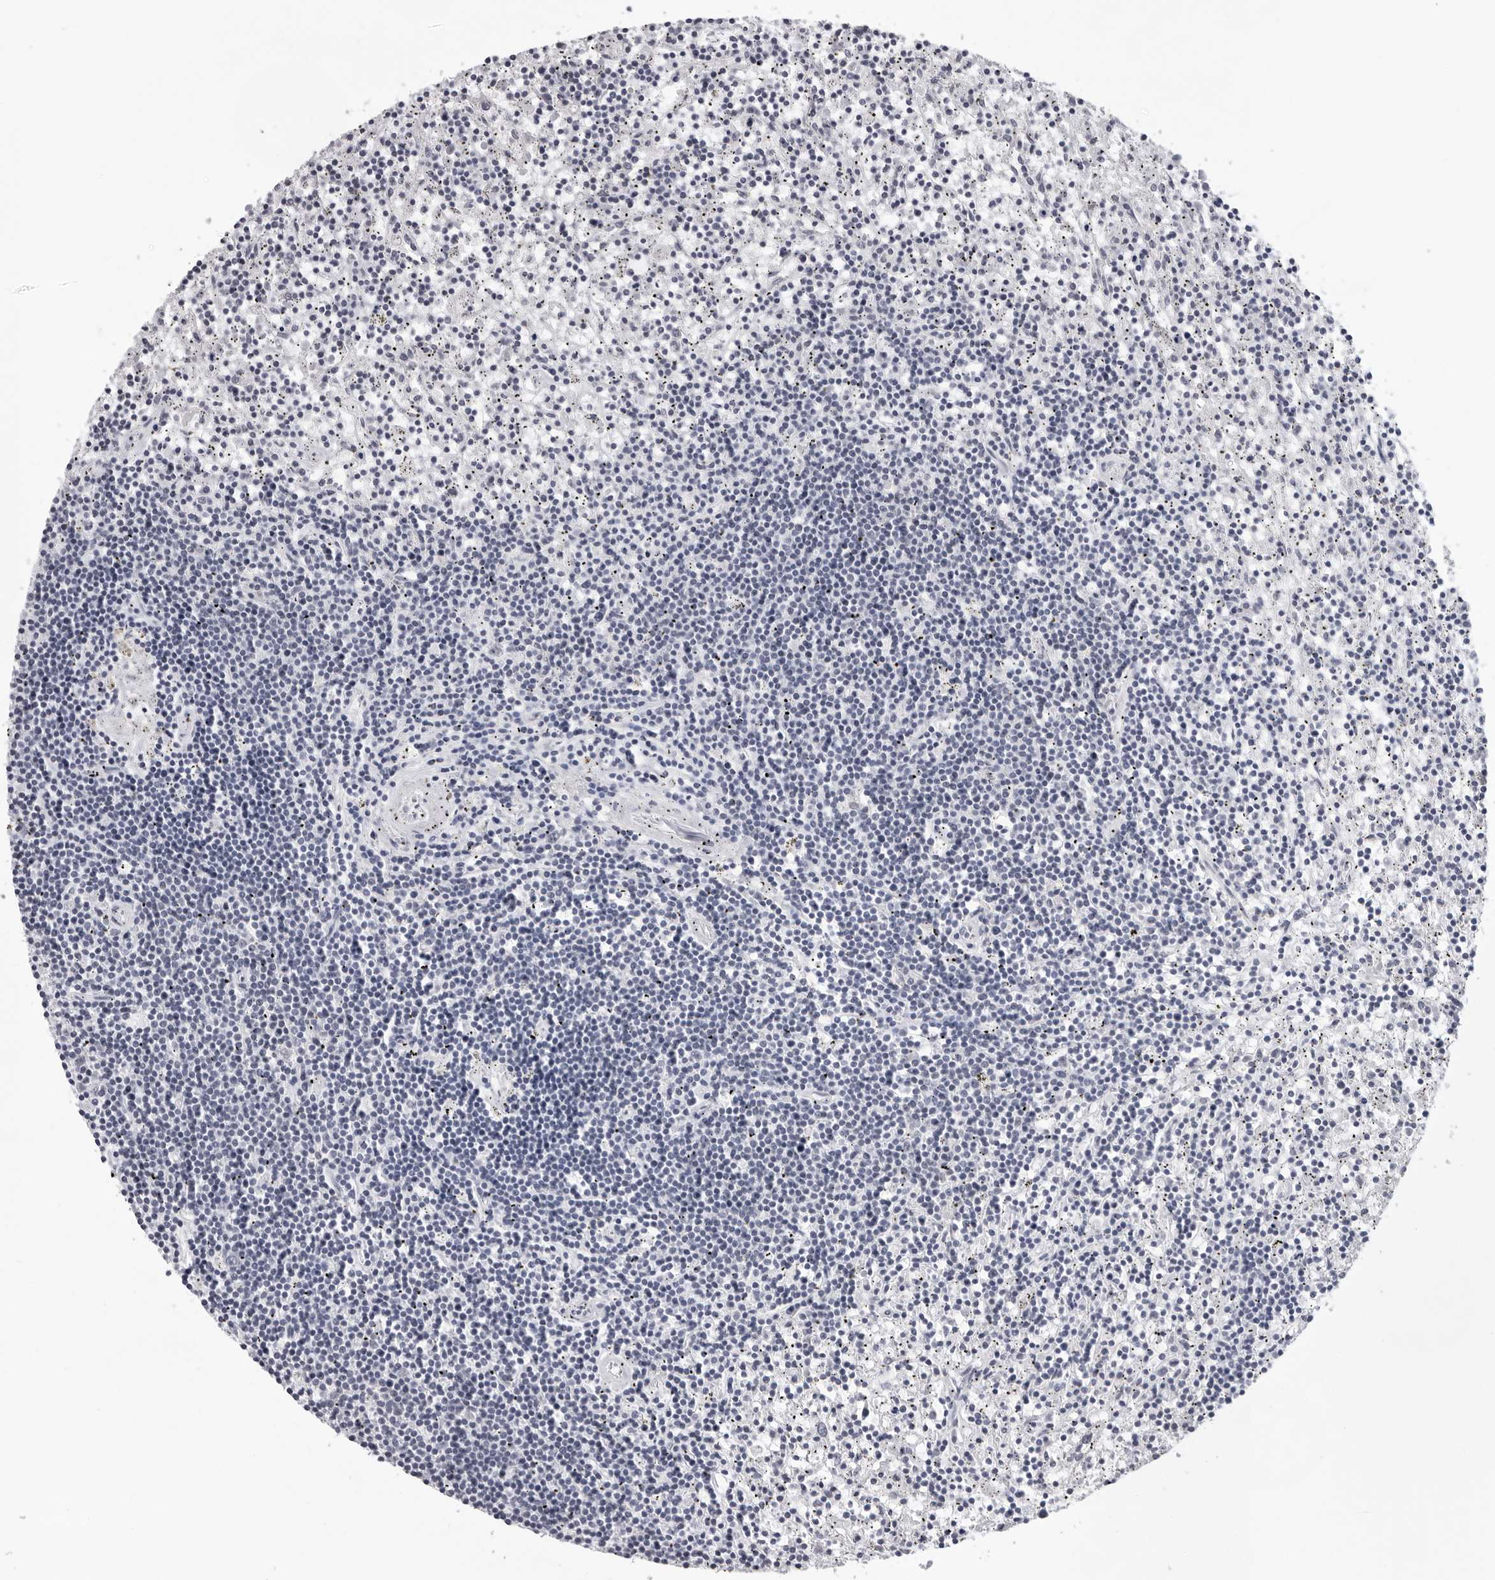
{"staining": {"intensity": "negative", "quantity": "none", "location": "none"}, "tissue": "lymphoma", "cell_type": "Tumor cells", "image_type": "cancer", "snomed": [{"axis": "morphology", "description": "Malignant lymphoma, non-Hodgkin's type, Low grade"}, {"axis": "topography", "description": "Spleen"}], "caption": "Immunohistochemical staining of lymphoma reveals no significant positivity in tumor cells. (DAB IHC with hematoxylin counter stain).", "gene": "CASP7", "patient": {"sex": "male", "age": 76}}